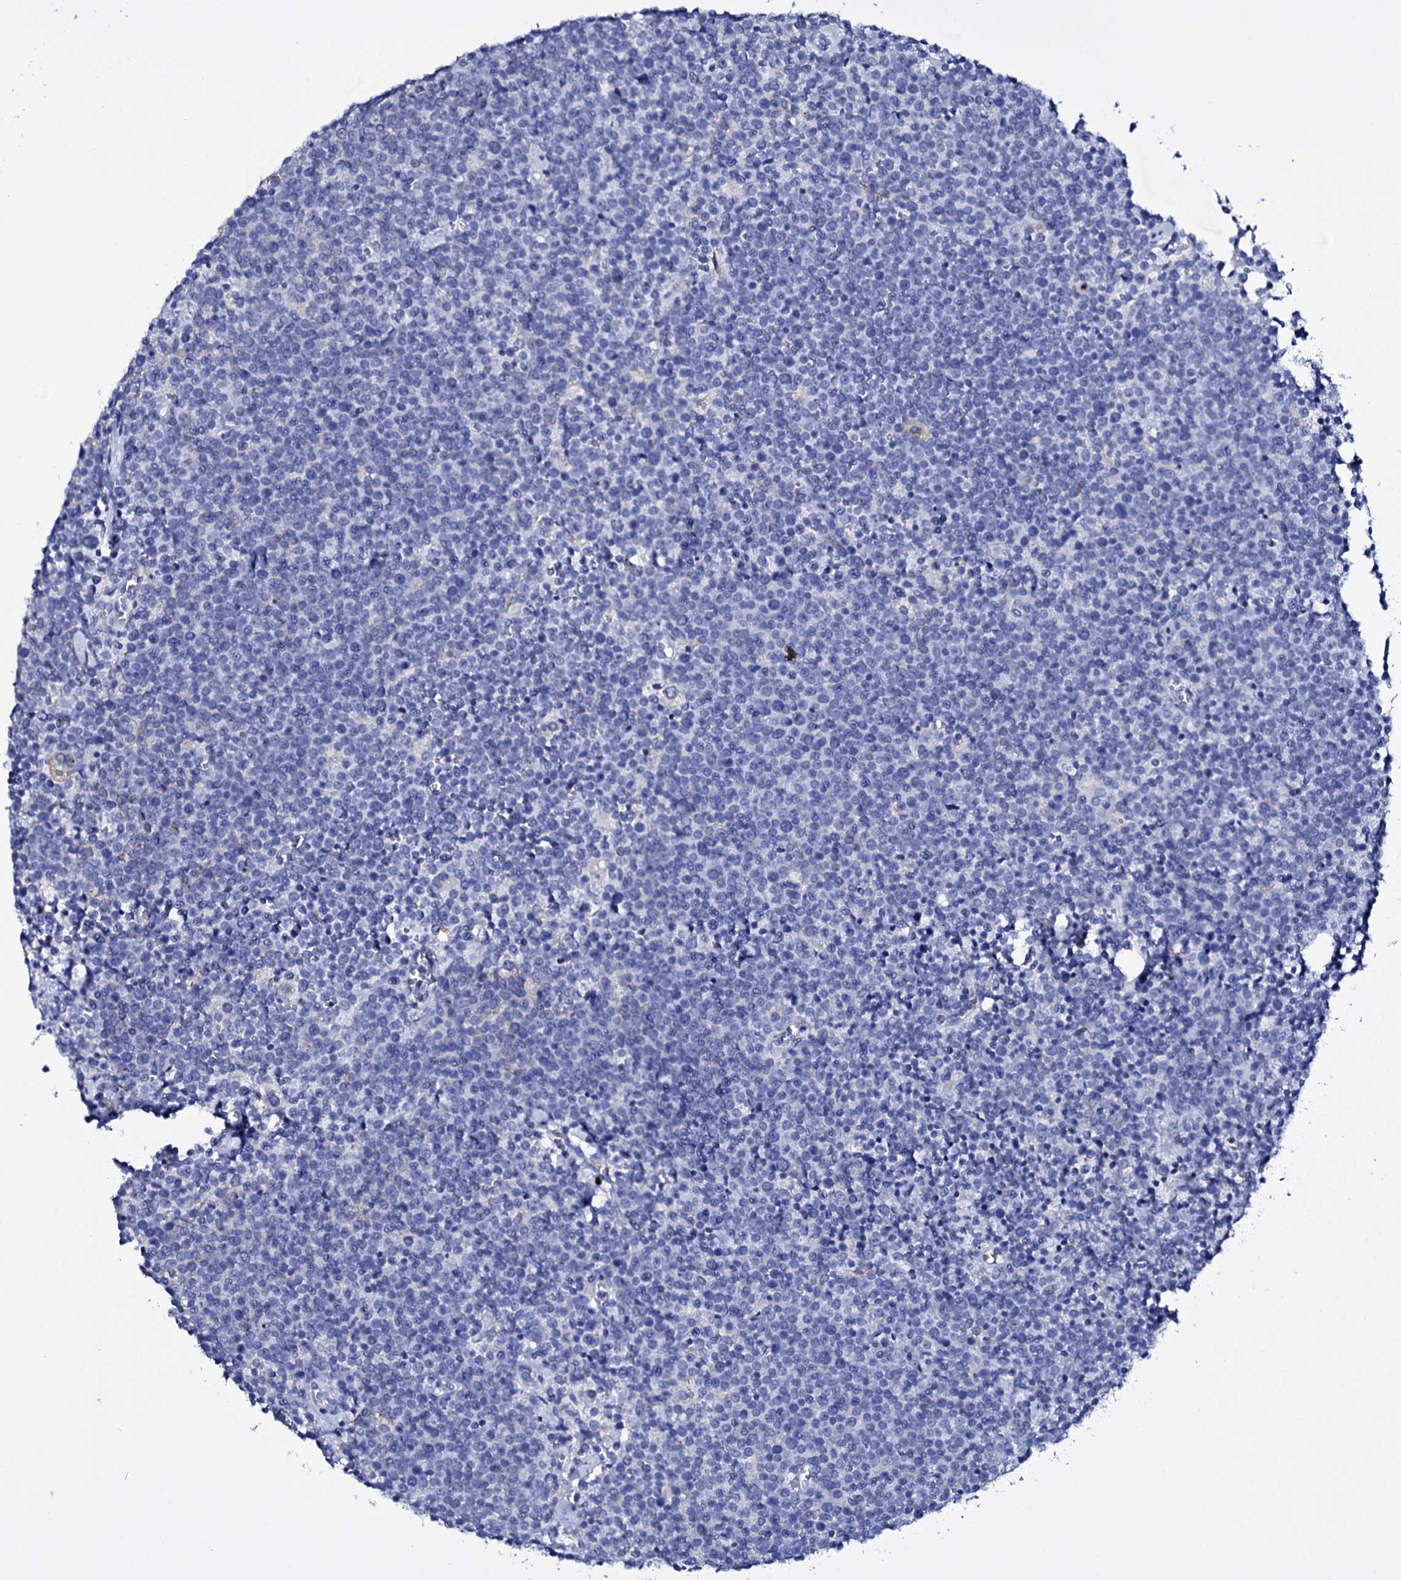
{"staining": {"intensity": "negative", "quantity": "none", "location": "none"}, "tissue": "lymphoma", "cell_type": "Tumor cells", "image_type": "cancer", "snomed": [{"axis": "morphology", "description": "Malignant lymphoma, non-Hodgkin's type, High grade"}, {"axis": "topography", "description": "Lymph node"}], "caption": "Tumor cells are negative for protein expression in human high-grade malignant lymphoma, non-Hodgkin's type.", "gene": "ITPRID2", "patient": {"sex": "male", "age": 61}}